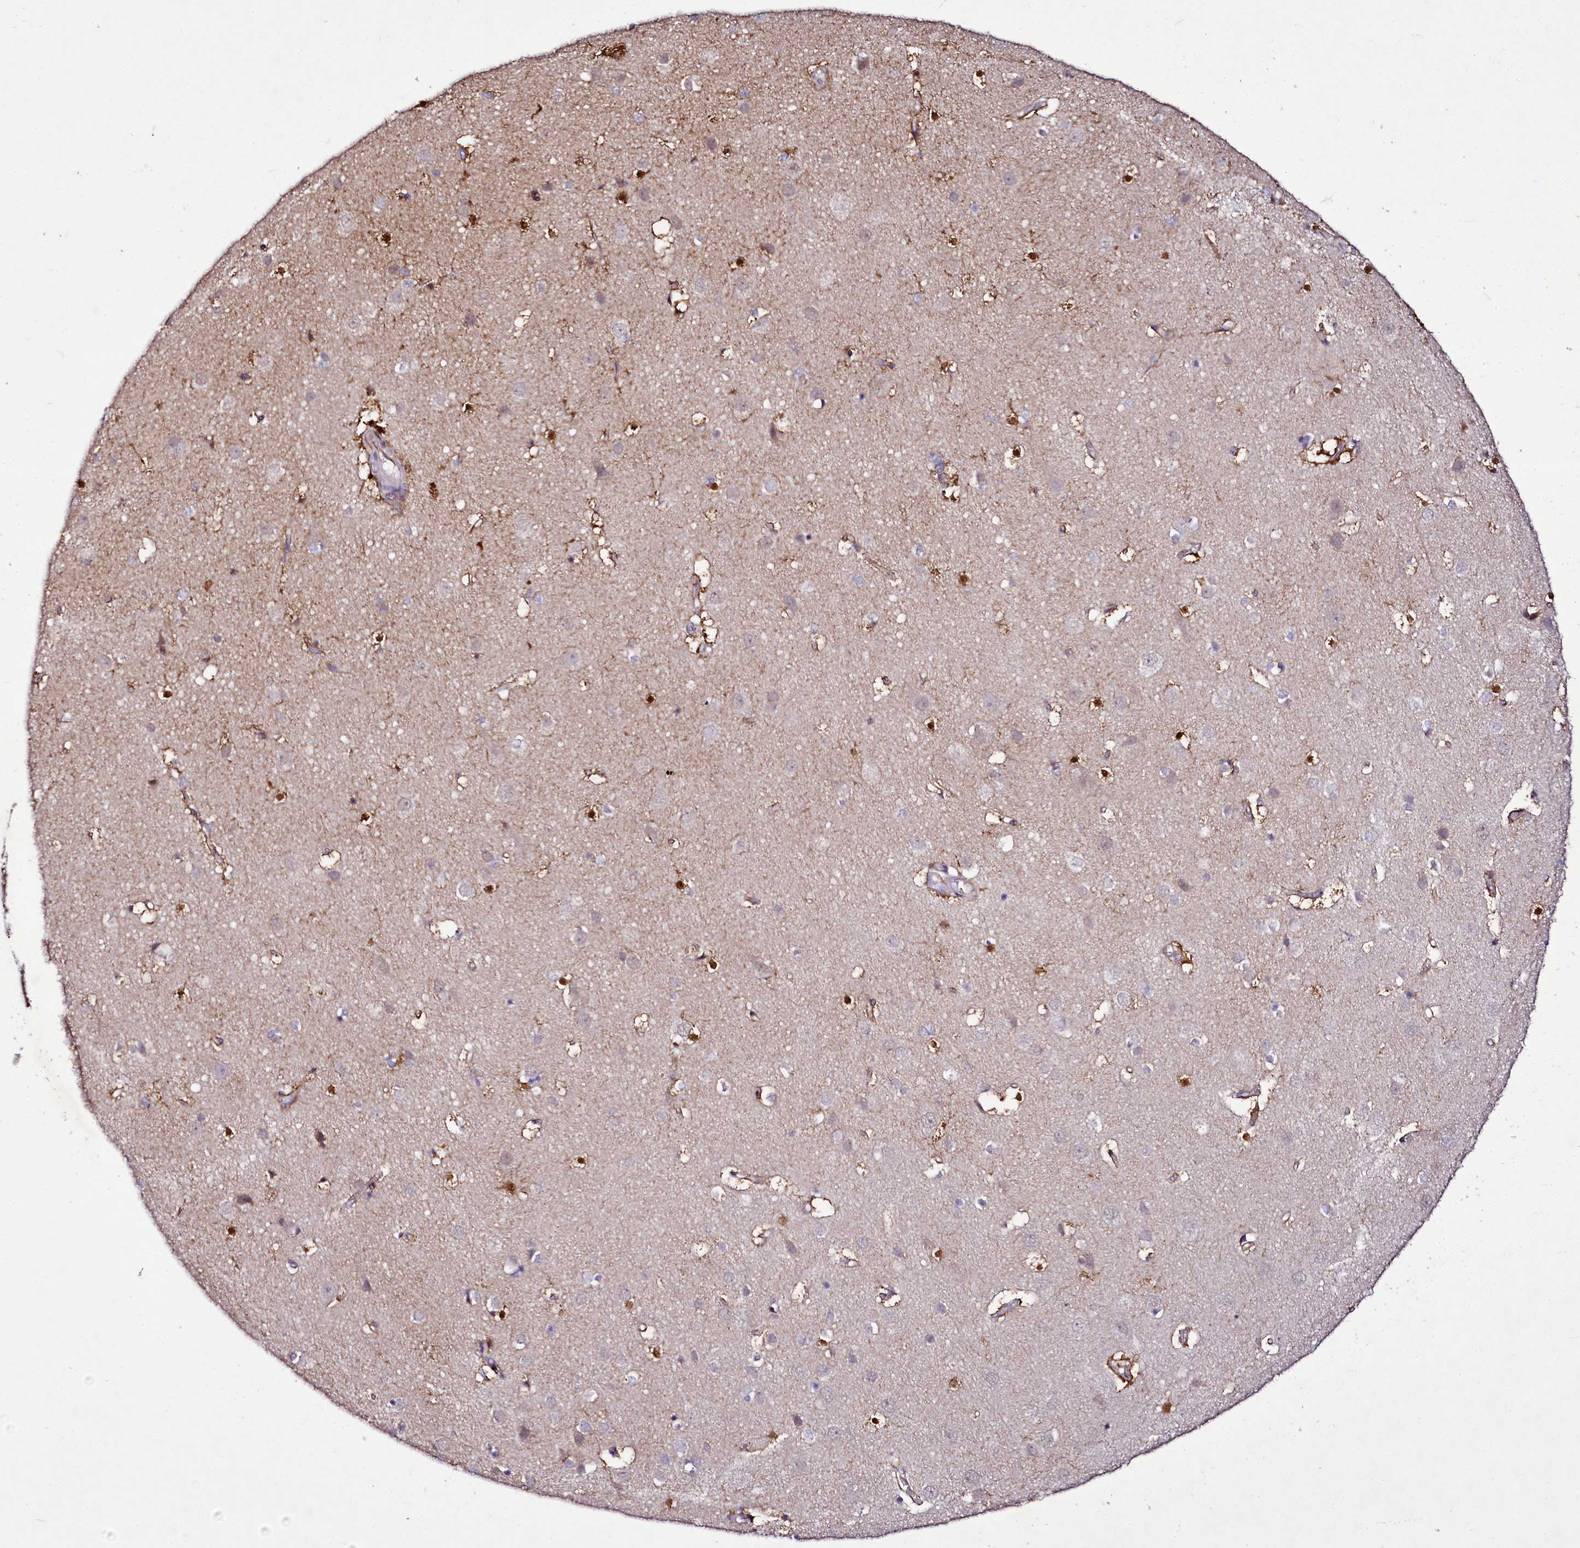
{"staining": {"intensity": "strong", "quantity": "25%-75%", "location": "cytoplasmic/membranous"}, "tissue": "cerebral cortex", "cell_type": "Endothelial cells", "image_type": "normal", "snomed": [{"axis": "morphology", "description": "Normal tissue, NOS"}, {"axis": "topography", "description": "Cerebral cortex"}], "caption": "IHC staining of normal cerebral cortex, which demonstrates high levels of strong cytoplasmic/membranous positivity in about 25%-75% of endothelial cells indicating strong cytoplasmic/membranous protein expression. The staining was performed using DAB (3,3'-diaminobenzidine) (brown) for protein detection and nuclei were counterstained in hematoxylin (blue).", "gene": "ZC3H12C", "patient": {"sex": "male", "age": 54}}